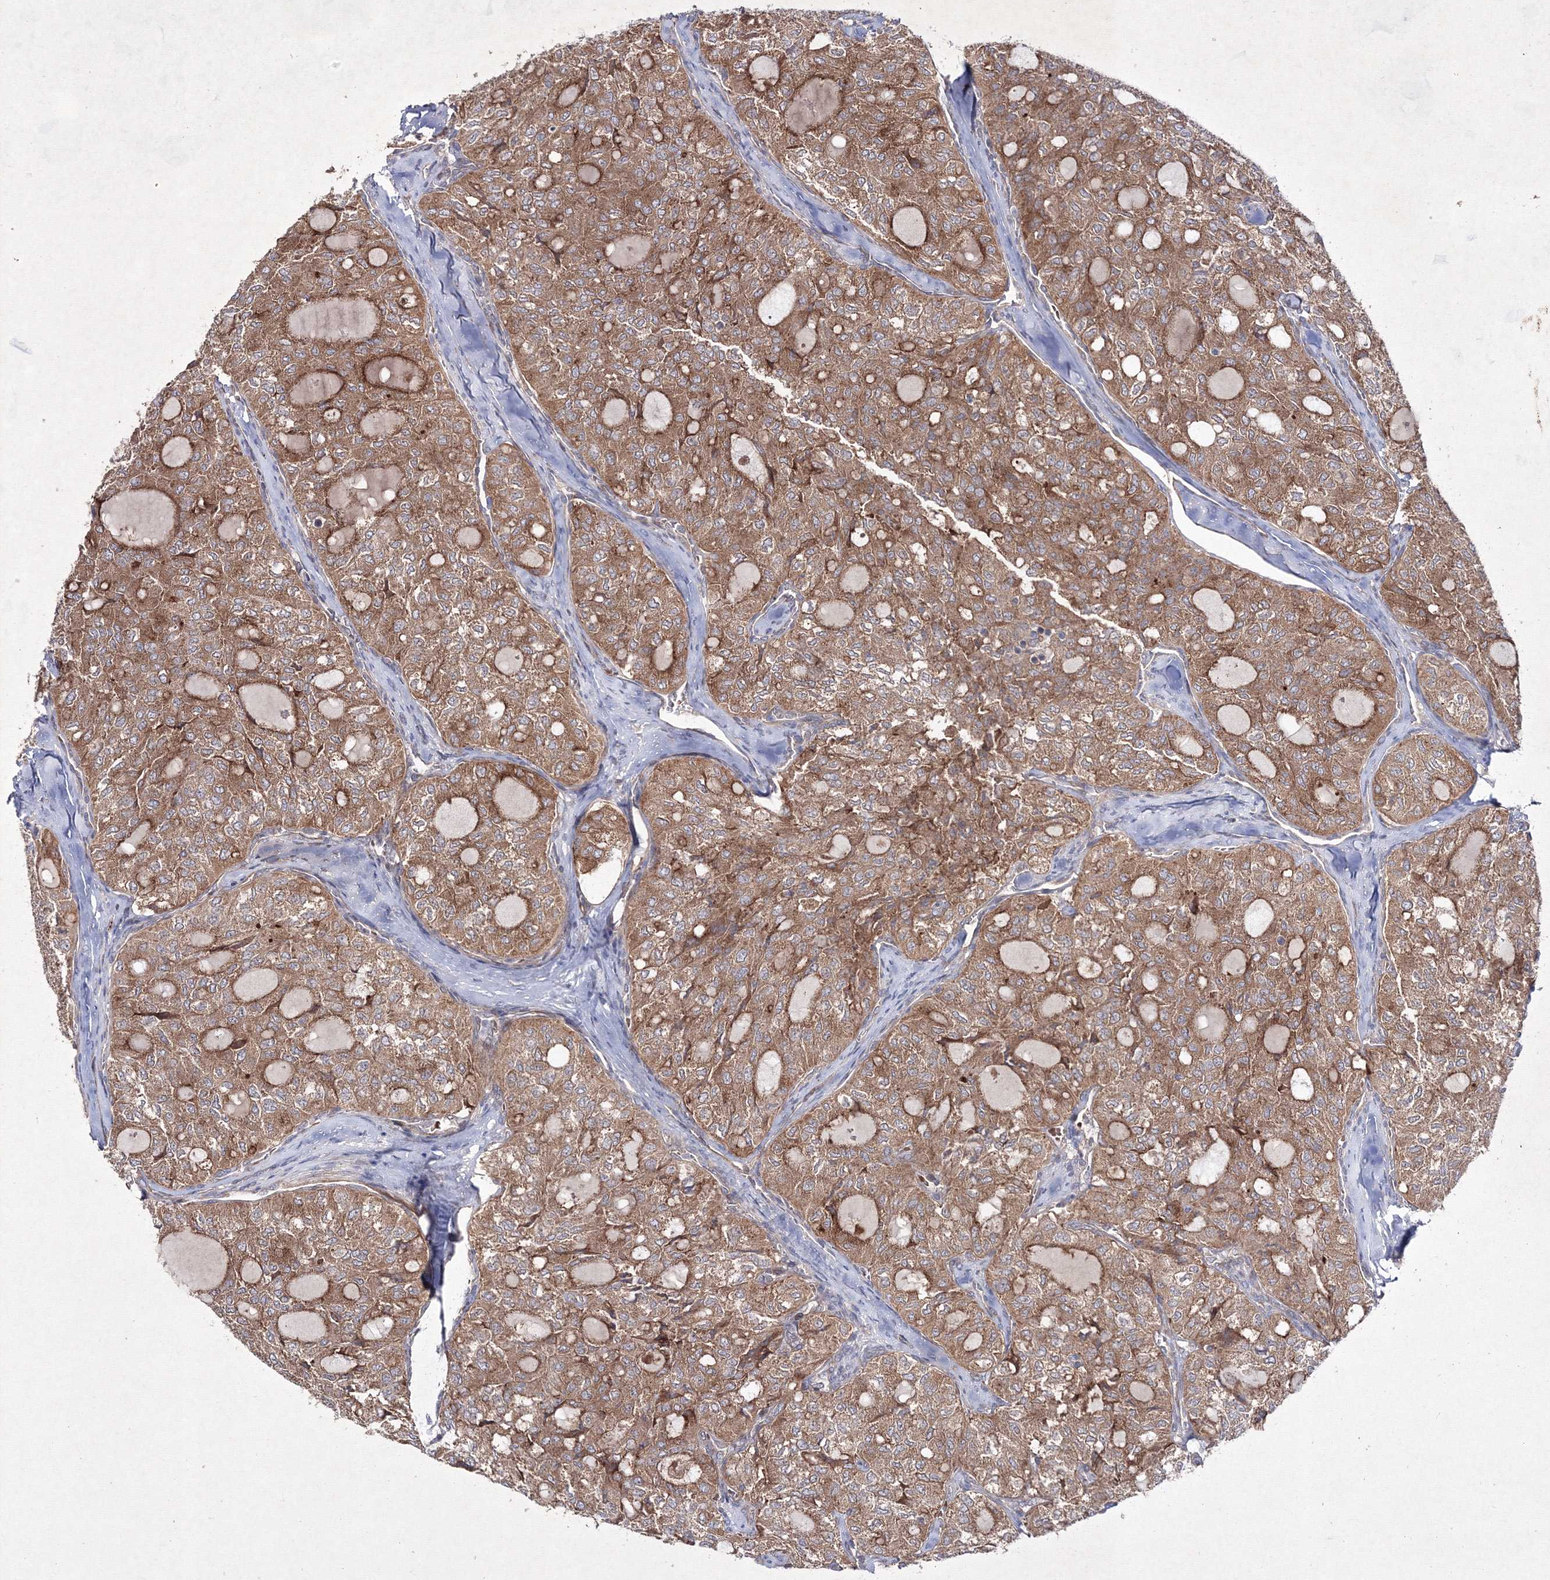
{"staining": {"intensity": "moderate", "quantity": ">75%", "location": "cytoplasmic/membranous"}, "tissue": "thyroid cancer", "cell_type": "Tumor cells", "image_type": "cancer", "snomed": [{"axis": "morphology", "description": "Follicular adenoma carcinoma, NOS"}, {"axis": "topography", "description": "Thyroid gland"}], "caption": "Immunohistochemical staining of thyroid cancer demonstrates moderate cytoplasmic/membranous protein staining in approximately >75% of tumor cells.", "gene": "GFM1", "patient": {"sex": "male", "age": 75}}